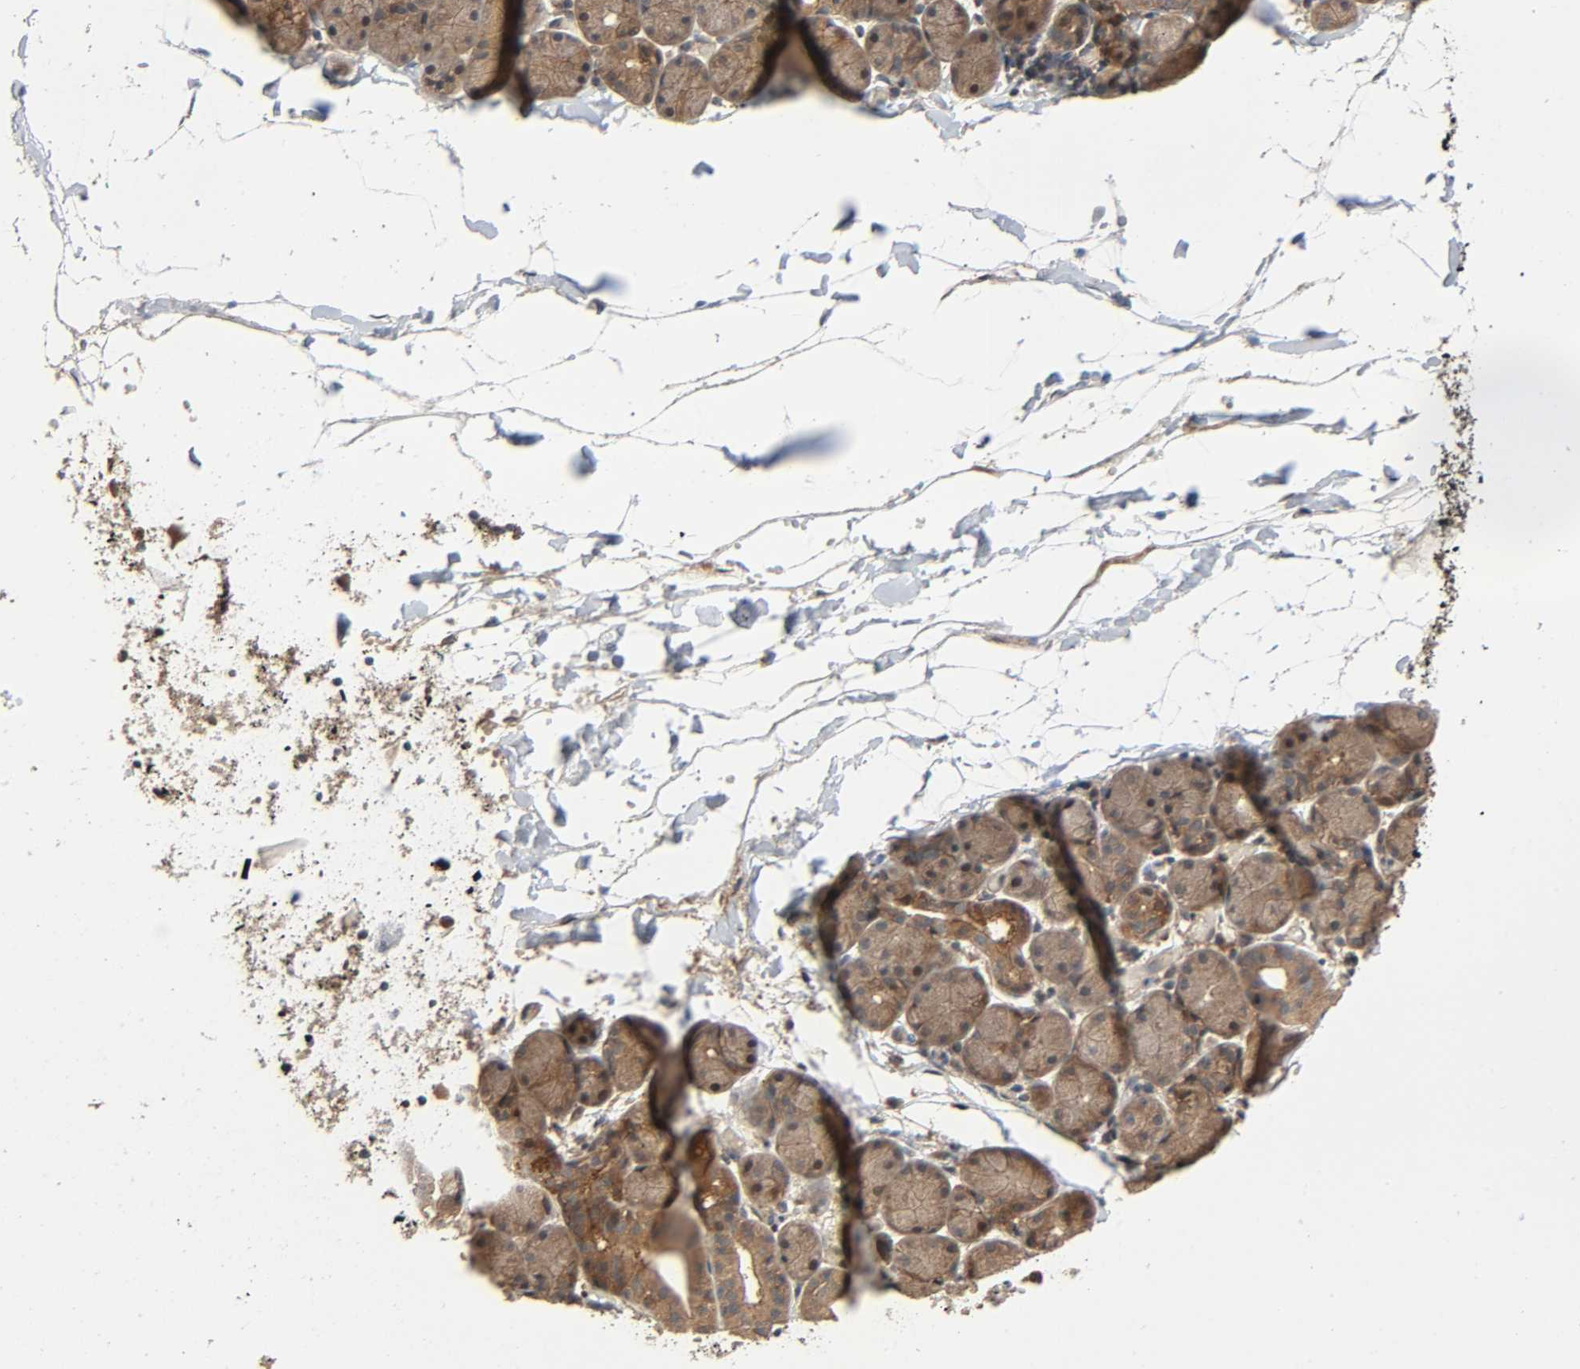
{"staining": {"intensity": "weak", "quantity": "25%-75%", "location": "cytoplasmic/membranous"}, "tissue": "salivary gland", "cell_type": "Glandular cells", "image_type": "normal", "snomed": [{"axis": "morphology", "description": "Normal tissue, NOS"}, {"axis": "topography", "description": "Salivary gland"}], "caption": "A low amount of weak cytoplasmic/membranous positivity is identified in approximately 25%-75% of glandular cells in benign salivary gland.", "gene": "PPP2R1B", "patient": {"sex": "female", "age": 24}}